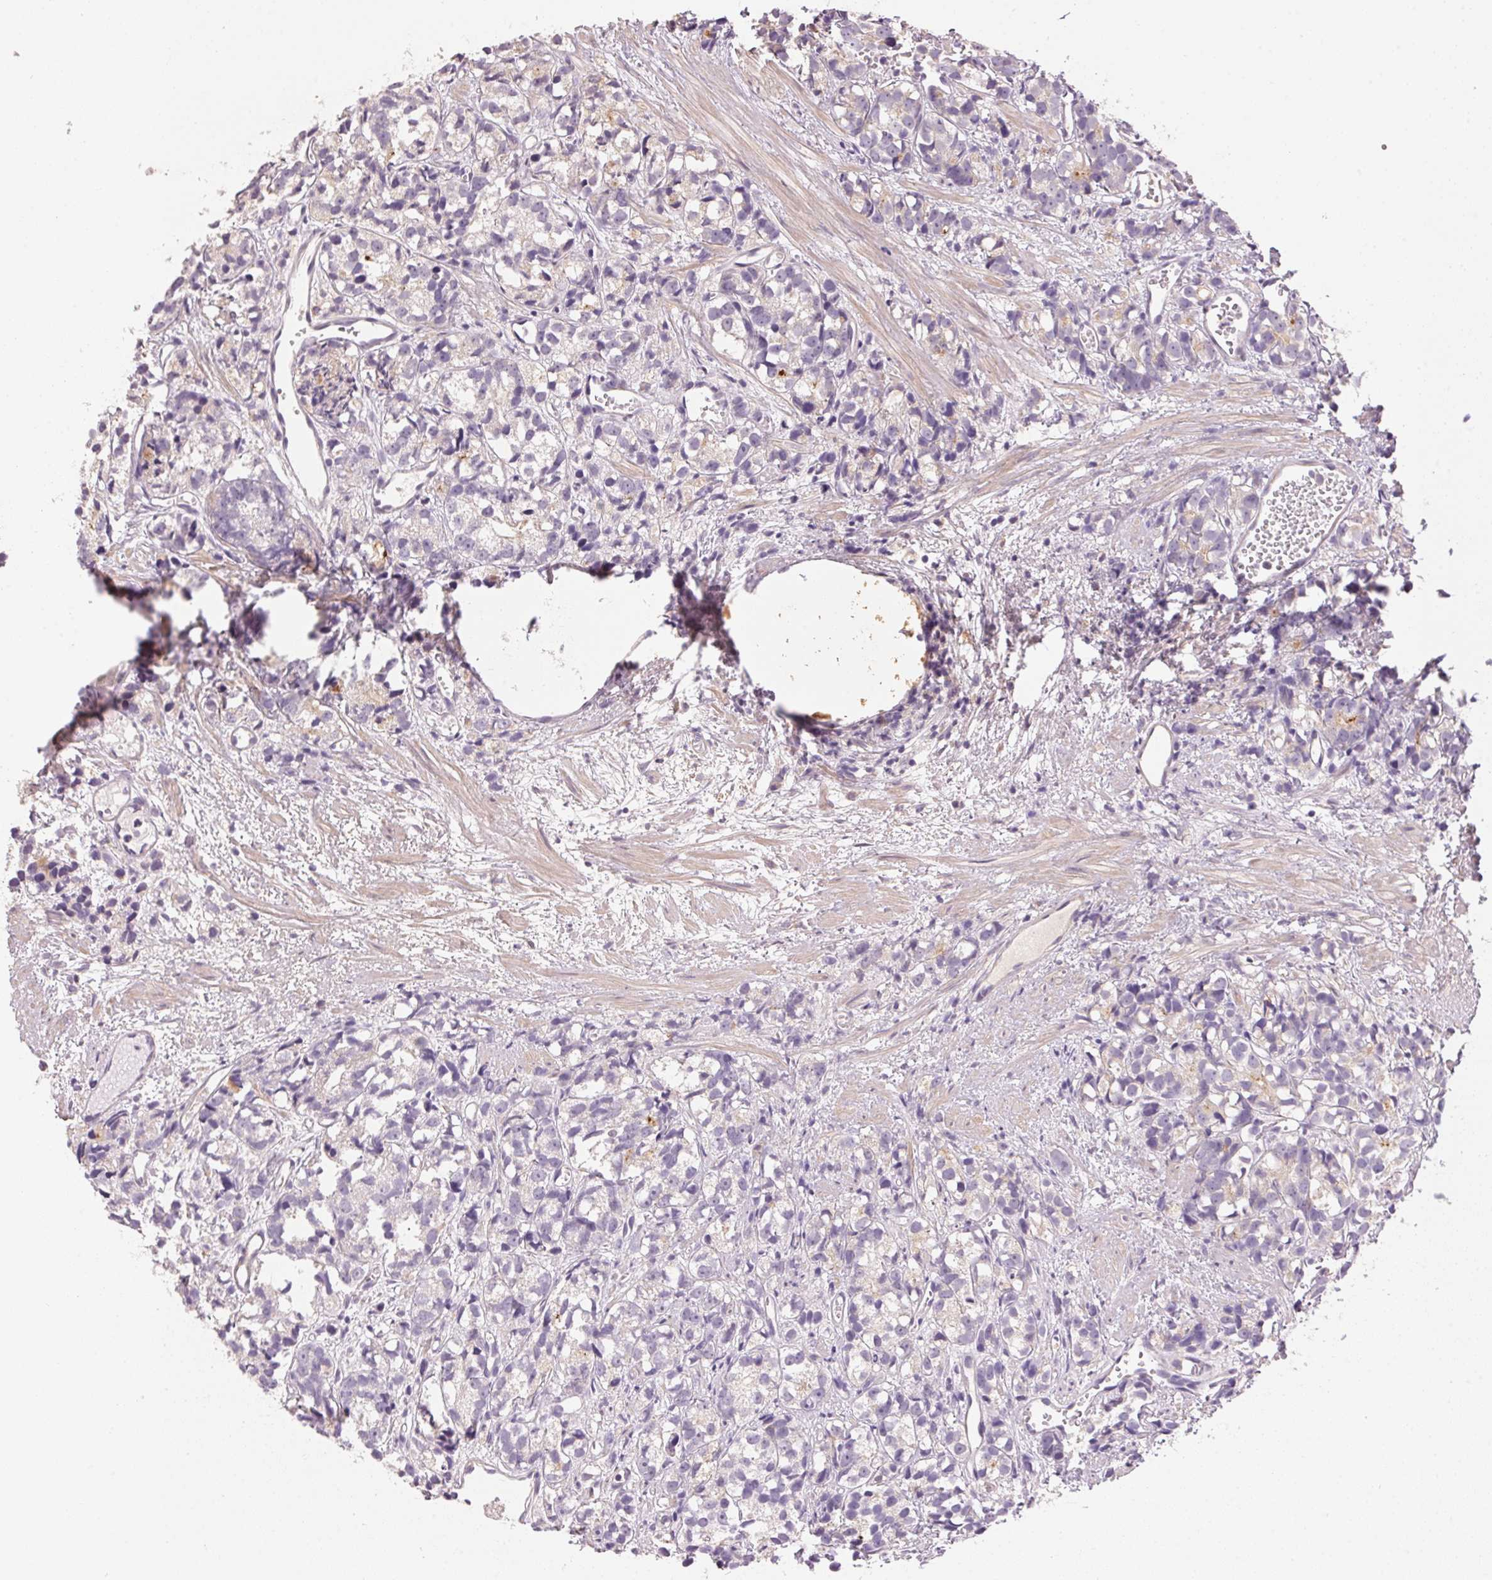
{"staining": {"intensity": "negative", "quantity": "none", "location": "none"}, "tissue": "prostate cancer", "cell_type": "Tumor cells", "image_type": "cancer", "snomed": [{"axis": "morphology", "description": "Adenocarcinoma, High grade"}, {"axis": "topography", "description": "Prostate"}], "caption": "Adenocarcinoma (high-grade) (prostate) was stained to show a protein in brown. There is no significant expression in tumor cells. Brightfield microscopy of immunohistochemistry (IHC) stained with DAB (brown) and hematoxylin (blue), captured at high magnification.", "gene": "LYZL6", "patient": {"sex": "male", "age": 77}}